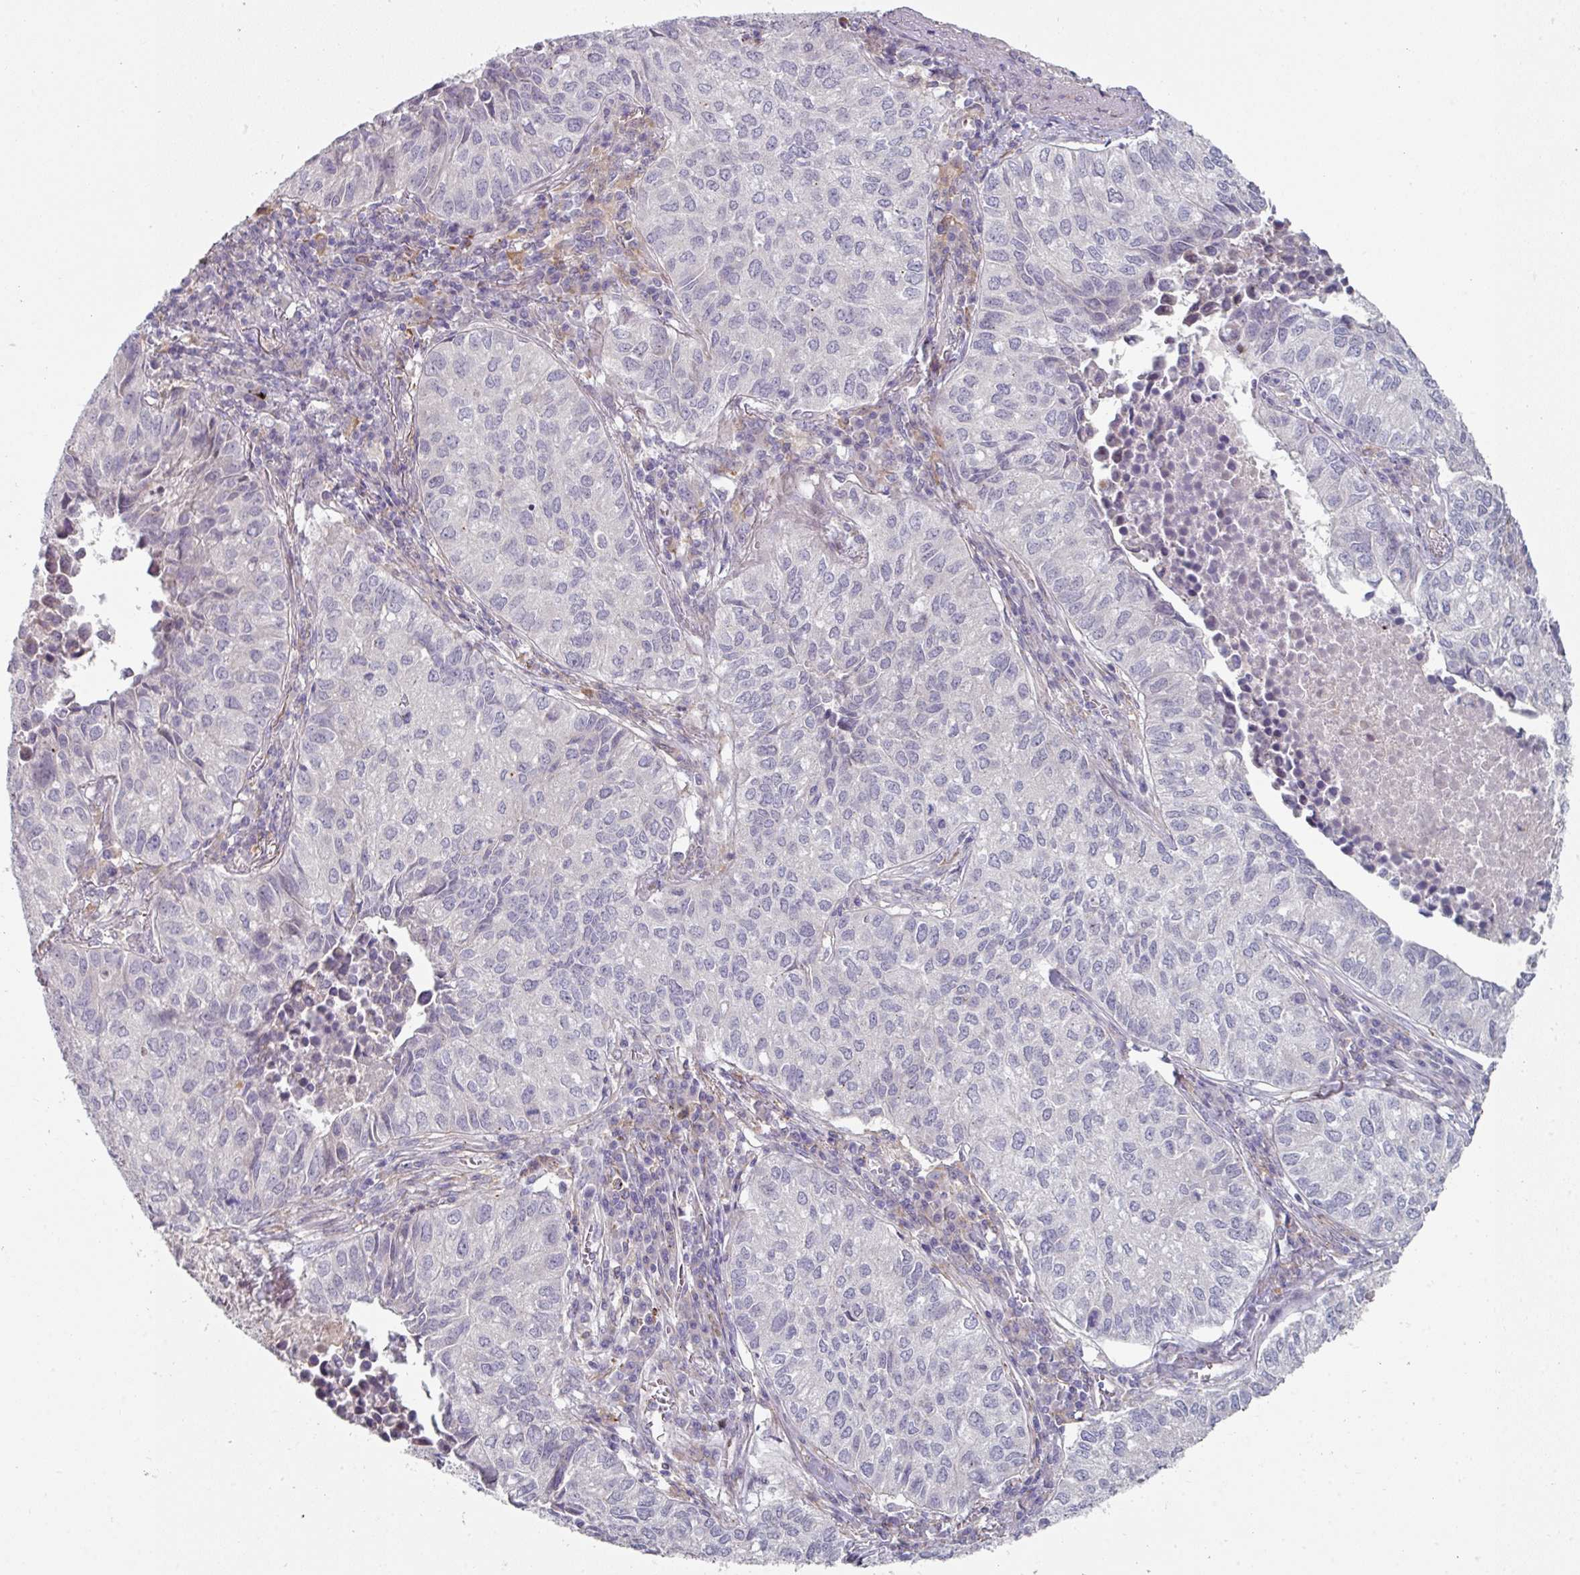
{"staining": {"intensity": "negative", "quantity": "none", "location": "none"}, "tissue": "lung cancer", "cell_type": "Tumor cells", "image_type": "cancer", "snomed": [{"axis": "morphology", "description": "Adenocarcinoma, NOS"}, {"axis": "topography", "description": "Lung"}], "caption": "There is no significant positivity in tumor cells of lung cancer (adenocarcinoma).", "gene": "WSB2", "patient": {"sex": "female", "age": 50}}